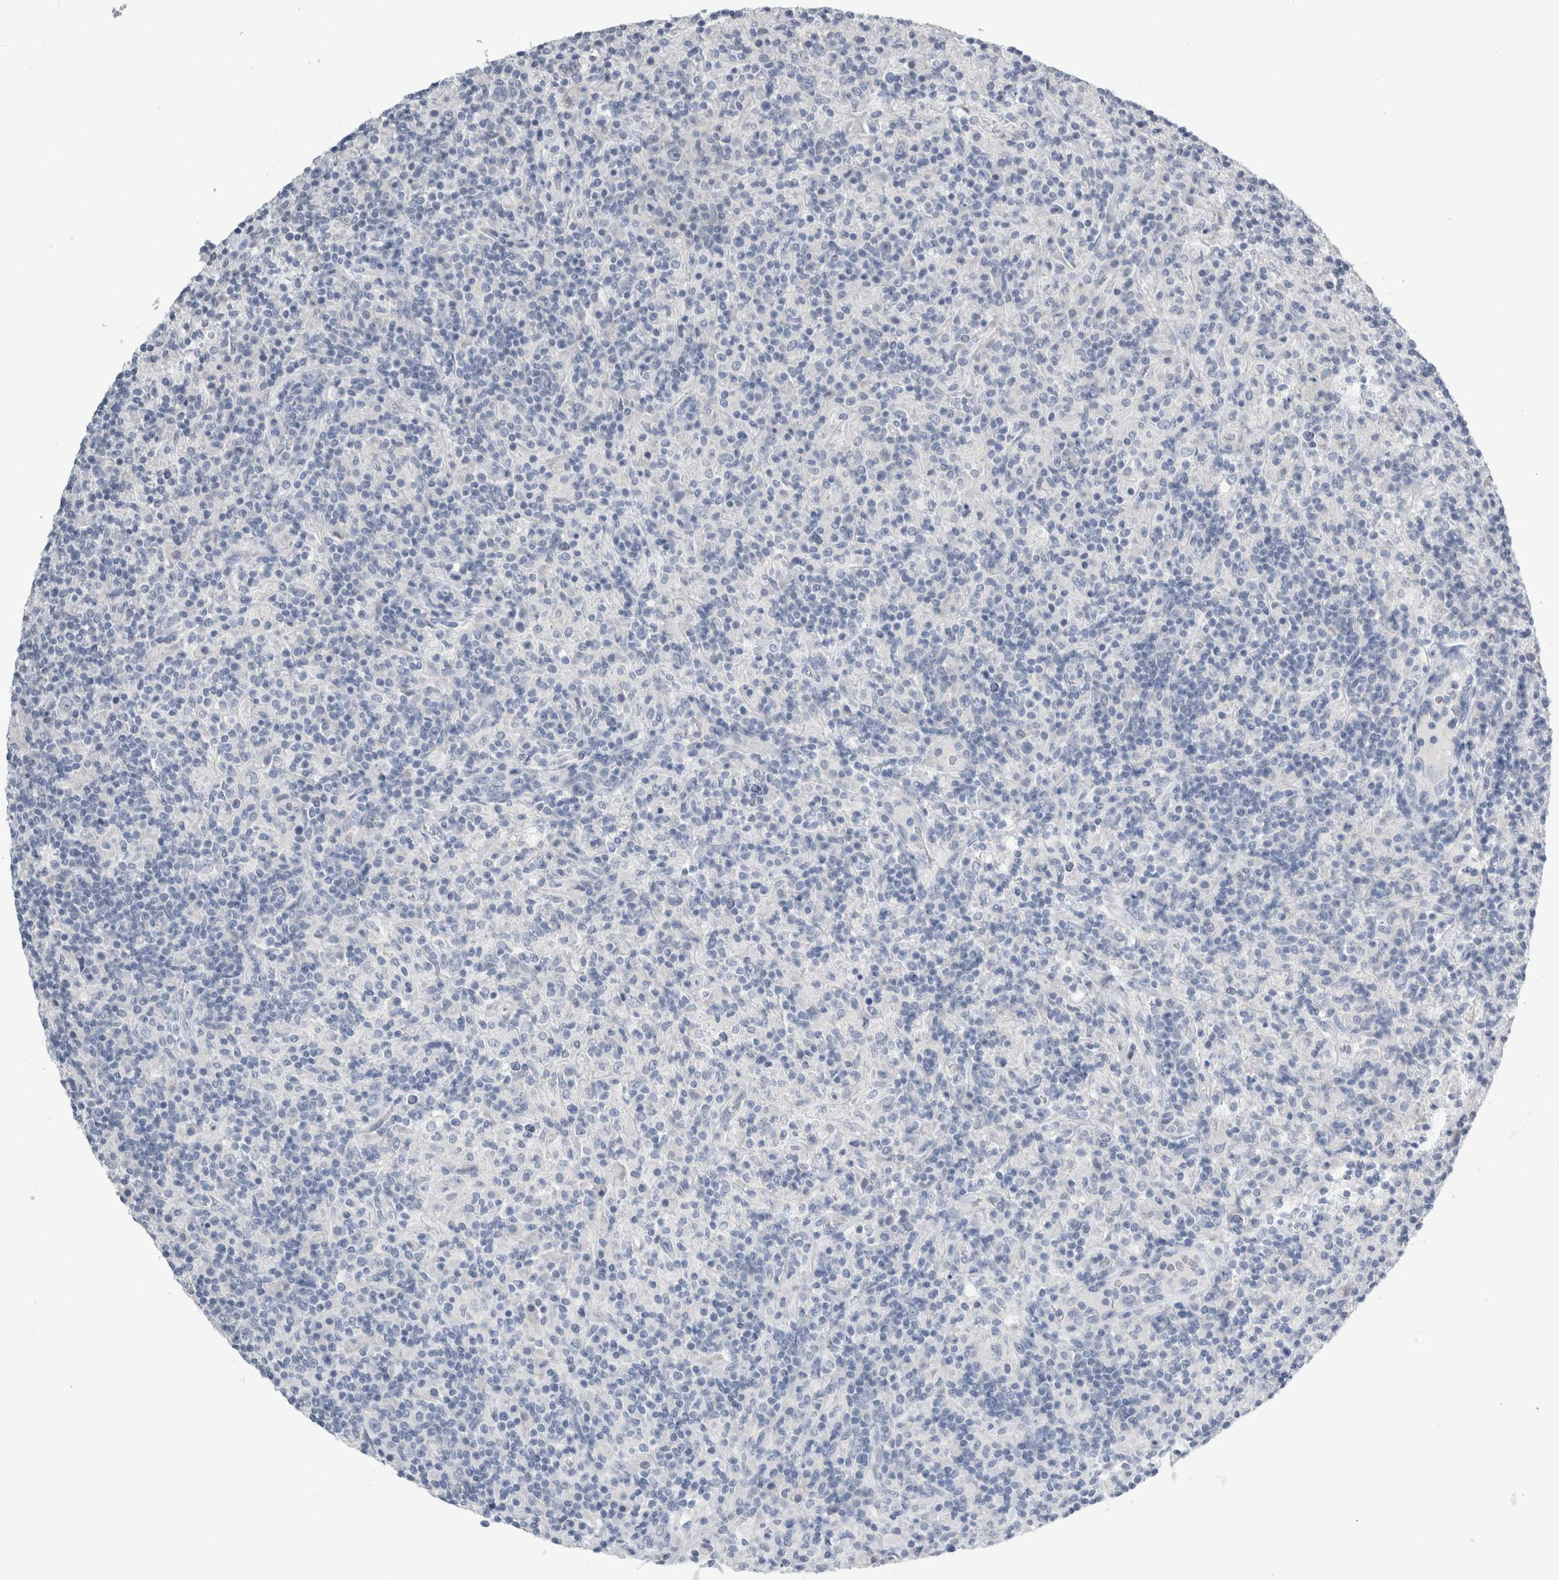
{"staining": {"intensity": "negative", "quantity": "none", "location": "none"}, "tissue": "lymphoma", "cell_type": "Tumor cells", "image_type": "cancer", "snomed": [{"axis": "morphology", "description": "Hodgkin's disease, NOS"}, {"axis": "topography", "description": "Lymph node"}], "caption": "Tumor cells show no significant expression in Hodgkin's disease.", "gene": "NEFM", "patient": {"sex": "male", "age": 70}}